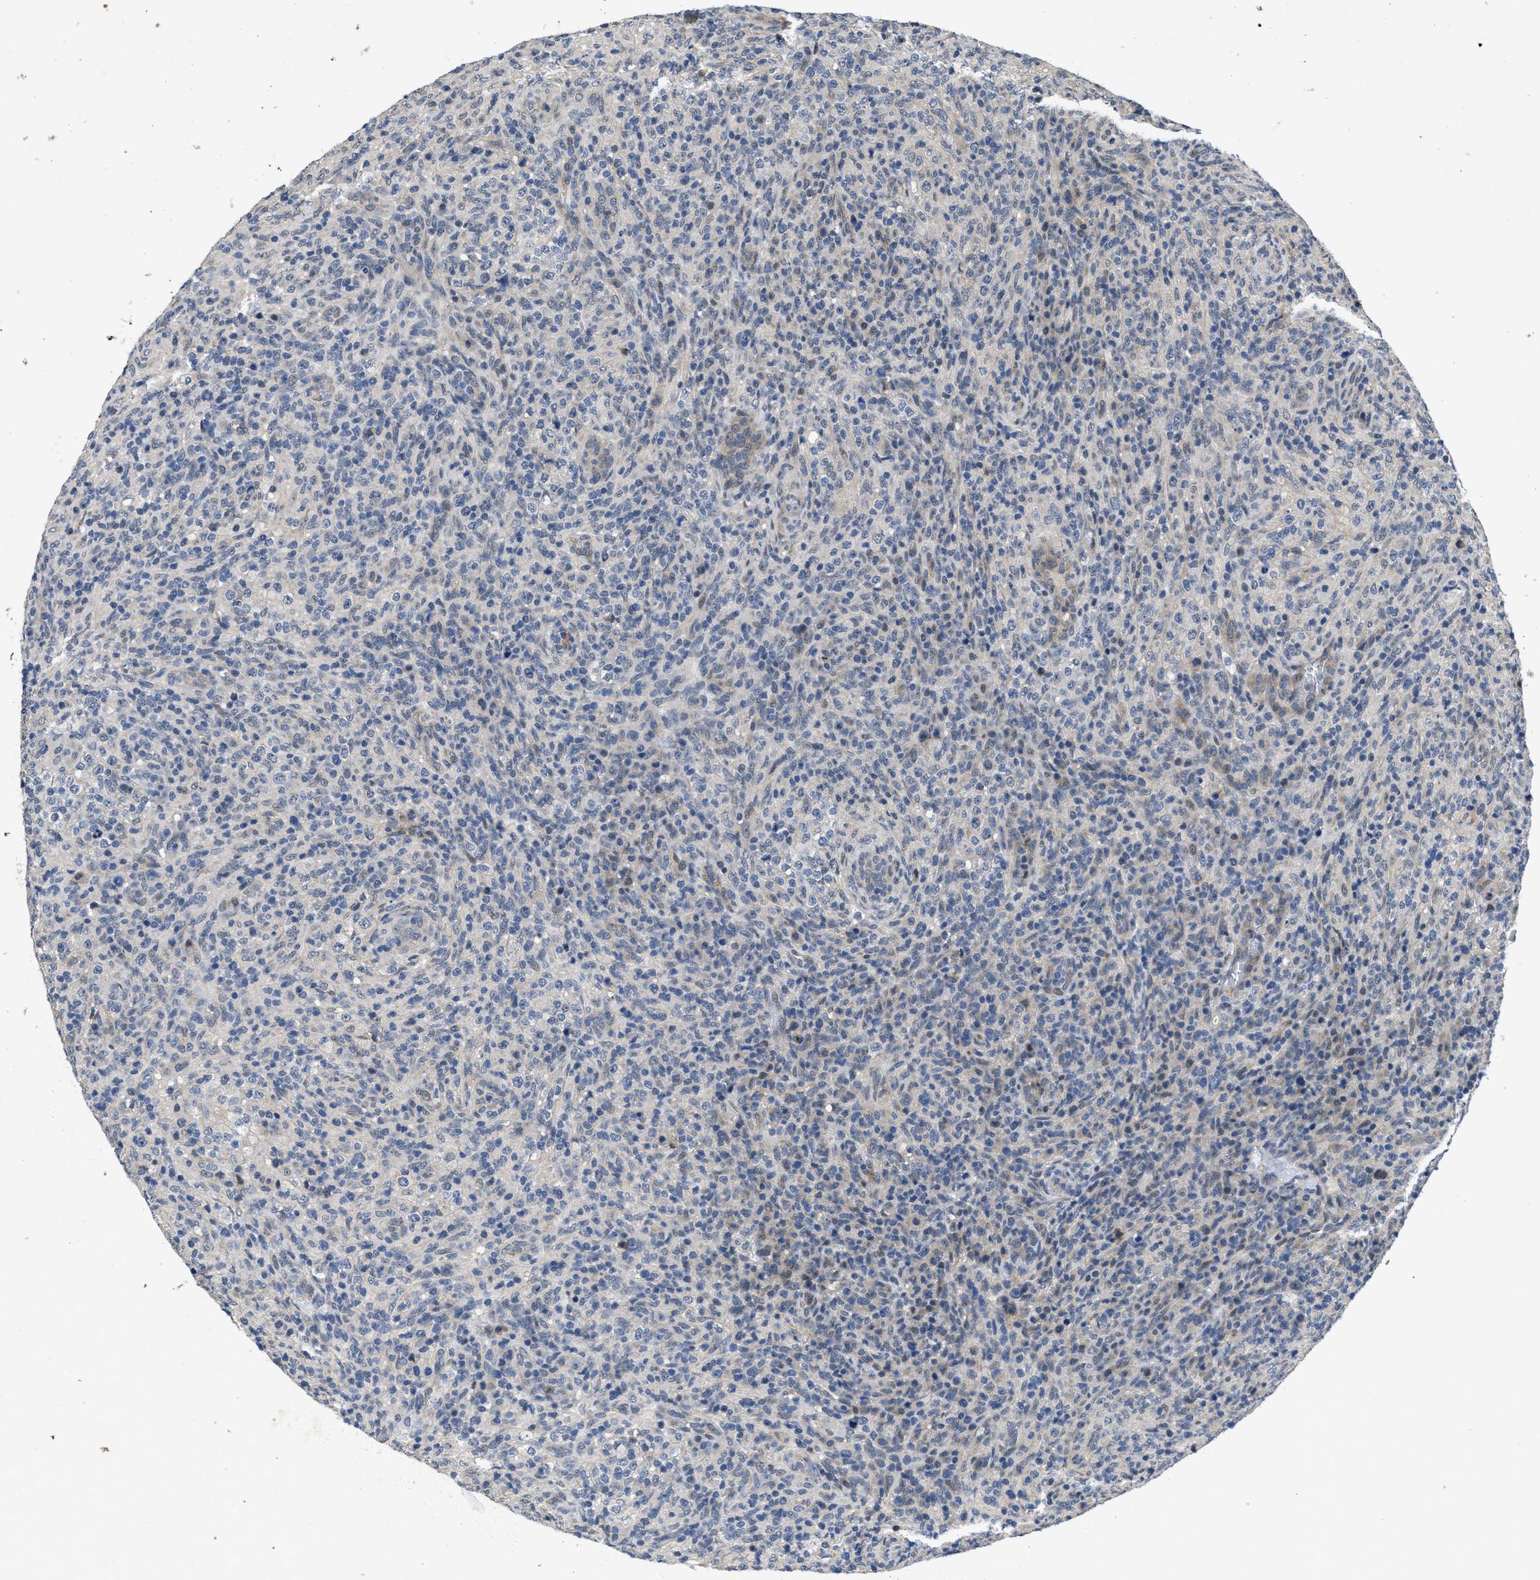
{"staining": {"intensity": "negative", "quantity": "none", "location": "none"}, "tissue": "lymphoma", "cell_type": "Tumor cells", "image_type": "cancer", "snomed": [{"axis": "morphology", "description": "Malignant lymphoma, non-Hodgkin's type, High grade"}, {"axis": "topography", "description": "Lymph node"}], "caption": "High-grade malignant lymphoma, non-Hodgkin's type was stained to show a protein in brown. There is no significant positivity in tumor cells.", "gene": "PAPOLG", "patient": {"sex": "female", "age": 76}}